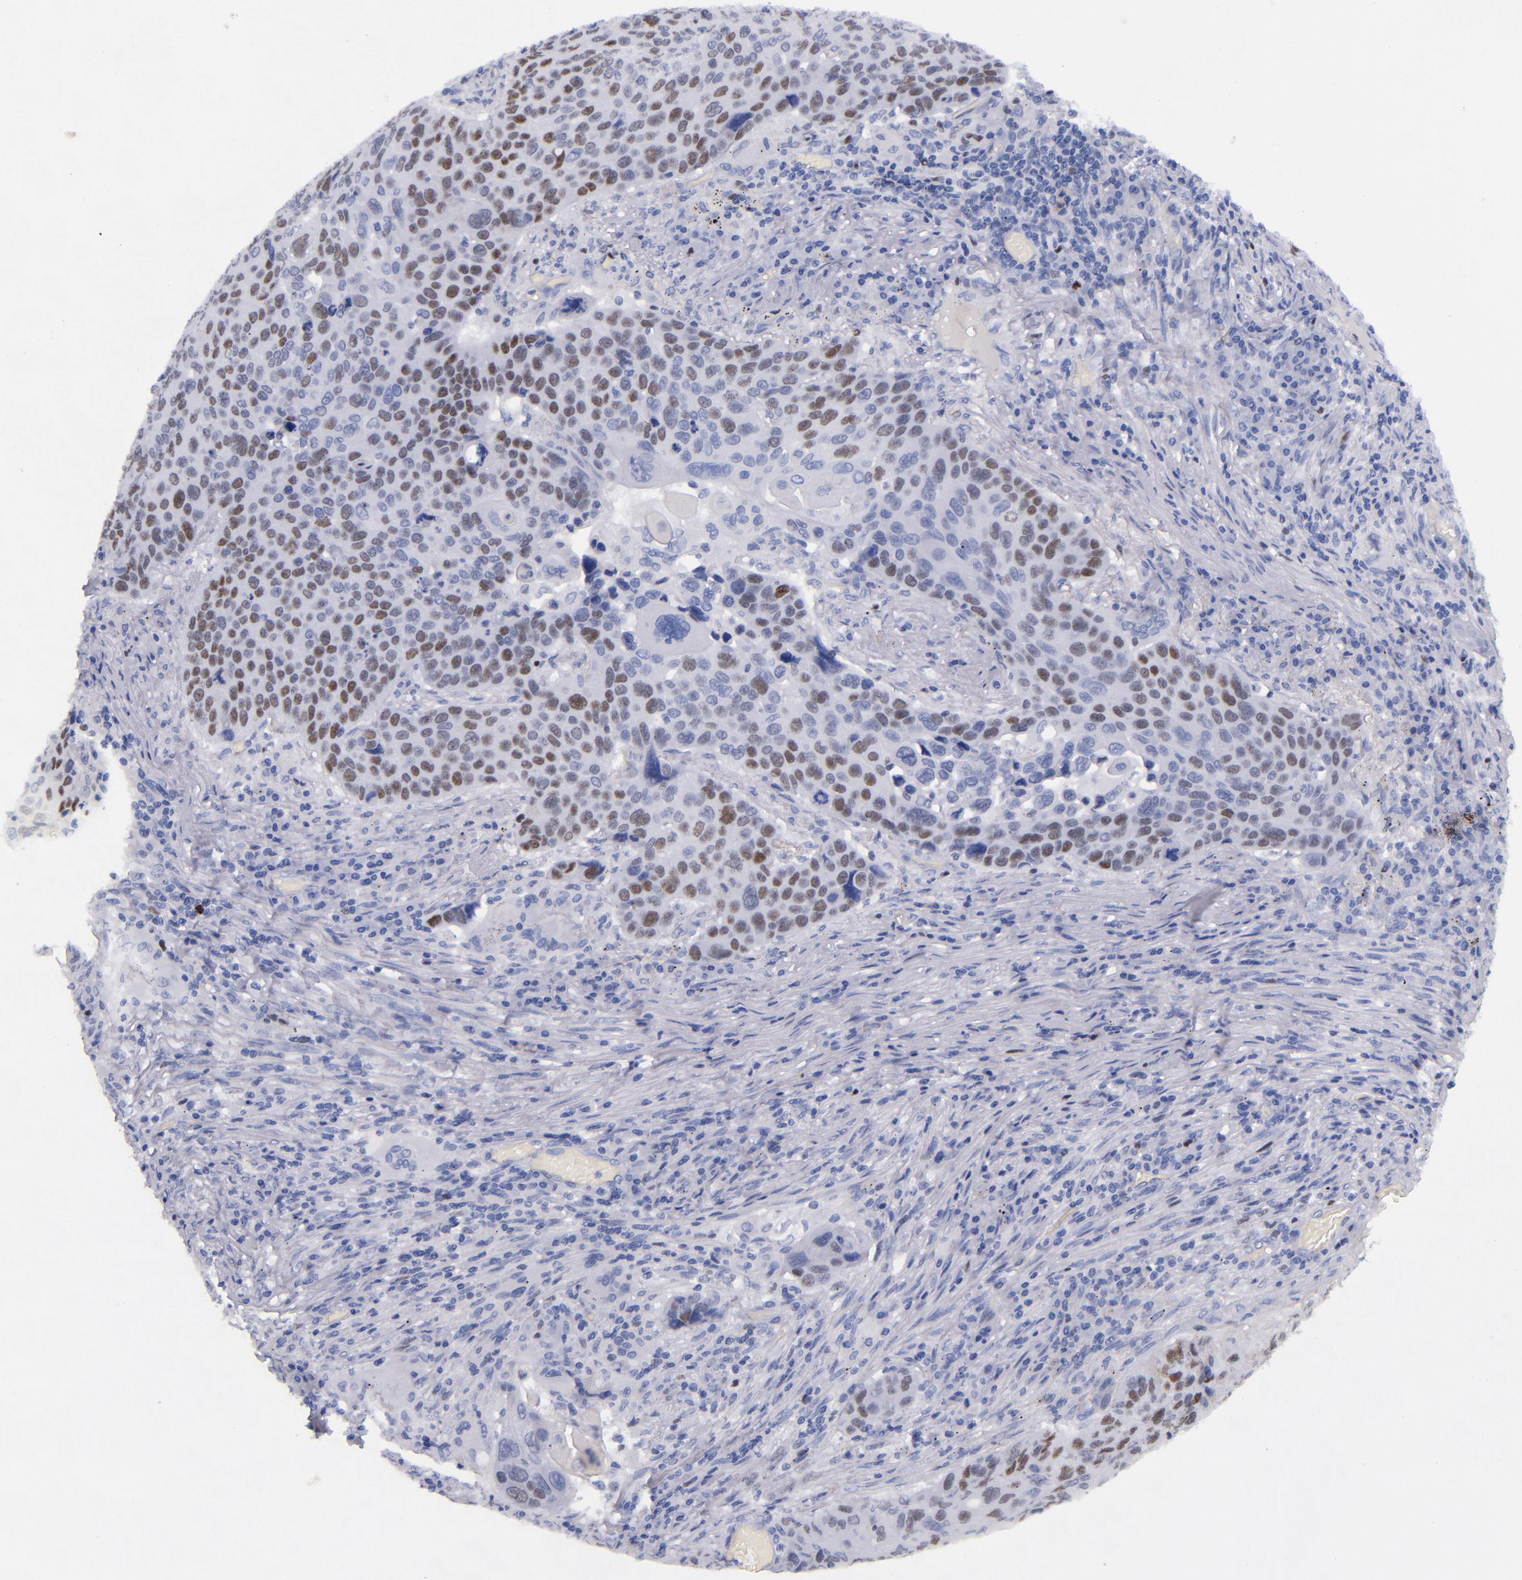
{"staining": {"intensity": "moderate", "quantity": "25%-75%", "location": "nuclear"}, "tissue": "lung cancer", "cell_type": "Tumor cells", "image_type": "cancer", "snomed": [{"axis": "morphology", "description": "Squamous cell carcinoma, NOS"}, {"axis": "topography", "description": "Lung"}], "caption": "Squamous cell carcinoma (lung) stained with immunohistochemistry (IHC) reveals moderate nuclear positivity in approximately 25%-75% of tumor cells.", "gene": "MCM7", "patient": {"sex": "male", "age": 68}}